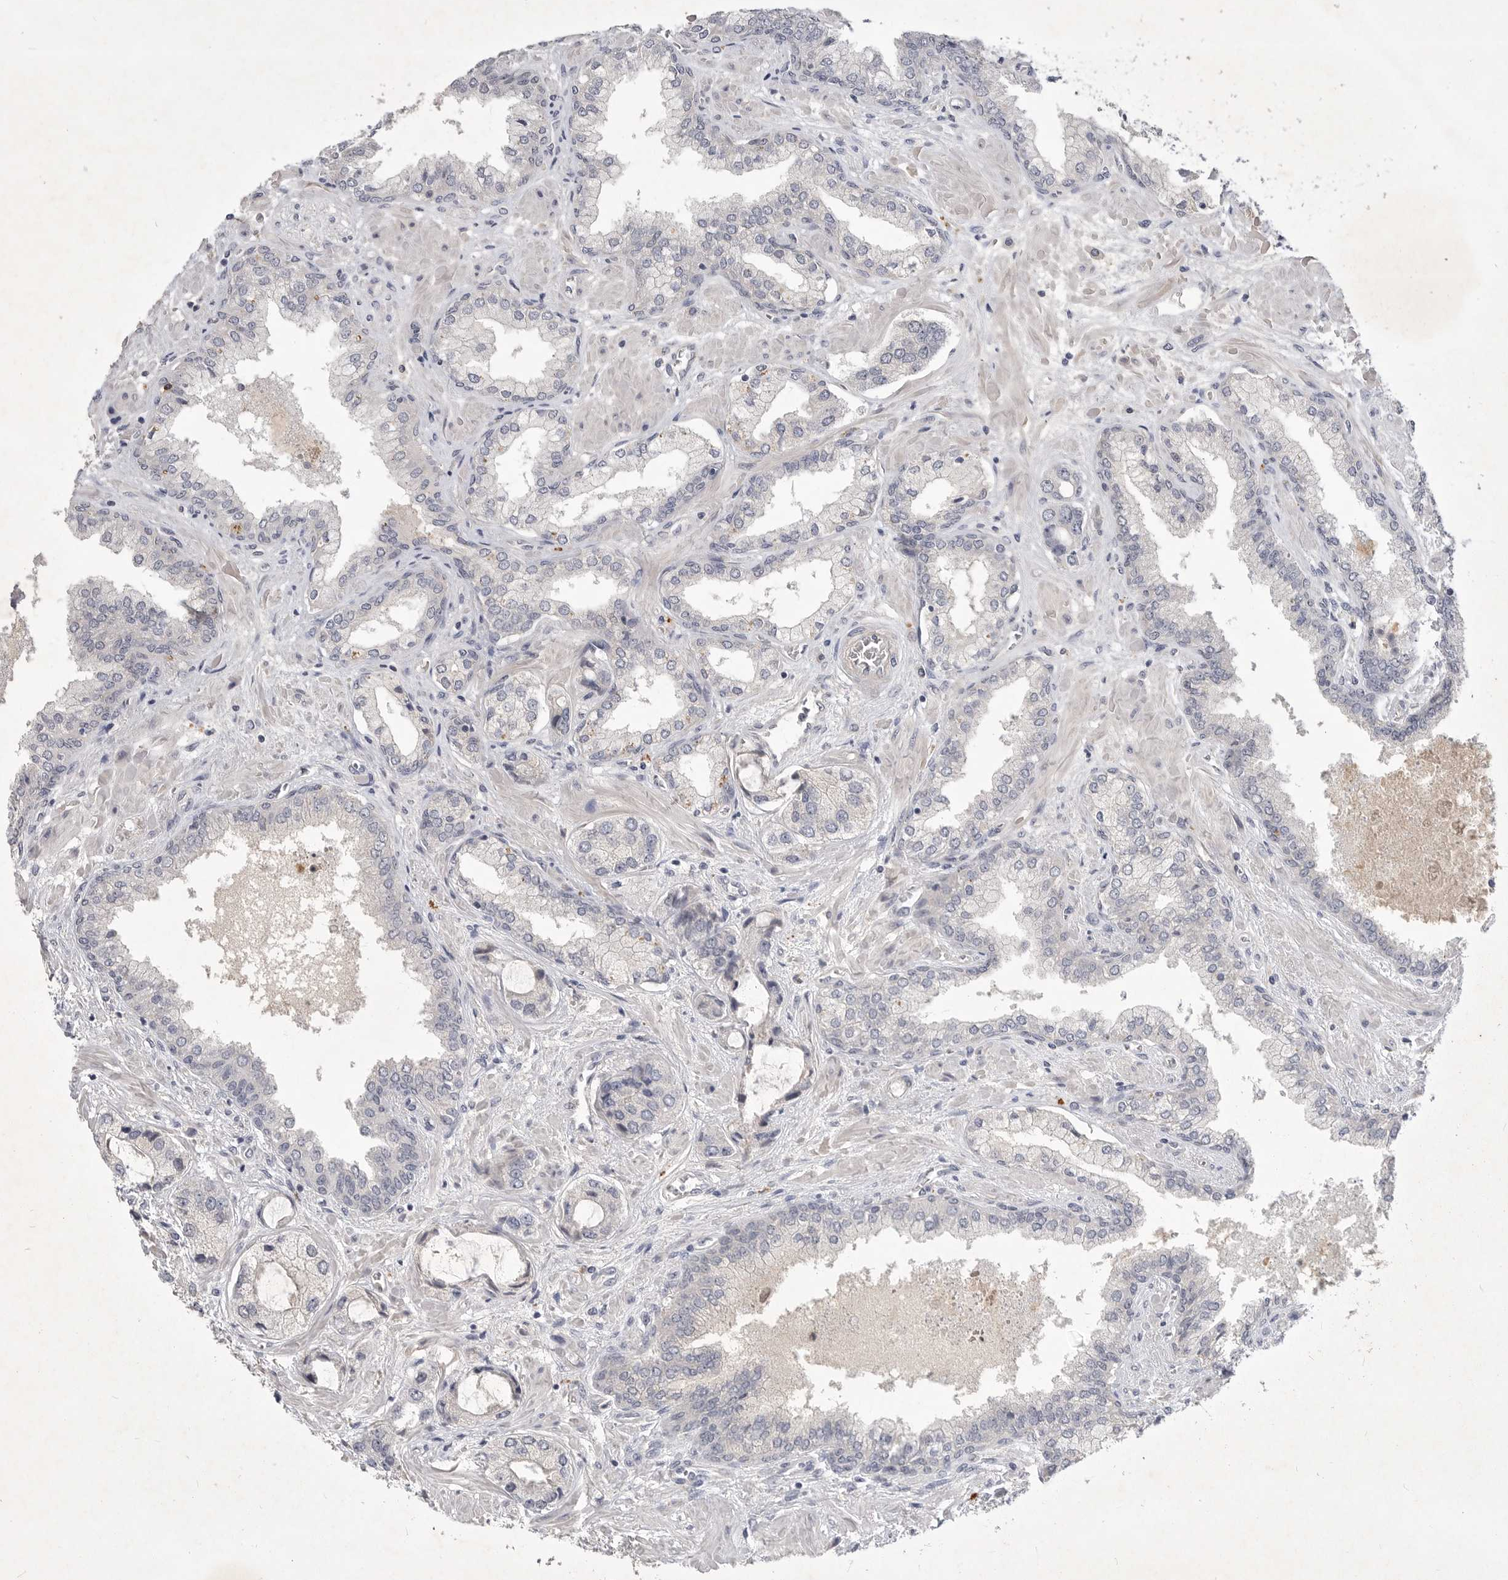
{"staining": {"intensity": "negative", "quantity": "none", "location": "none"}, "tissue": "prostate cancer", "cell_type": "Tumor cells", "image_type": "cancer", "snomed": [{"axis": "morphology", "description": "Normal tissue, NOS"}, {"axis": "morphology", "description": "Adenocarcinoma, High grade"}, {"axis": "topography", "description": "Prostate"}, {"axis": "topography", "description": "Peripheral nerve tissue"}], "caption": "Human prostate cancer (adenocarcinoma (high-grade)) stained for a protein using immunohistochemistry reveals no staining in tumor cells.", "gene": "ITGAD", "patient": {"sex": "male", "age": 59}}